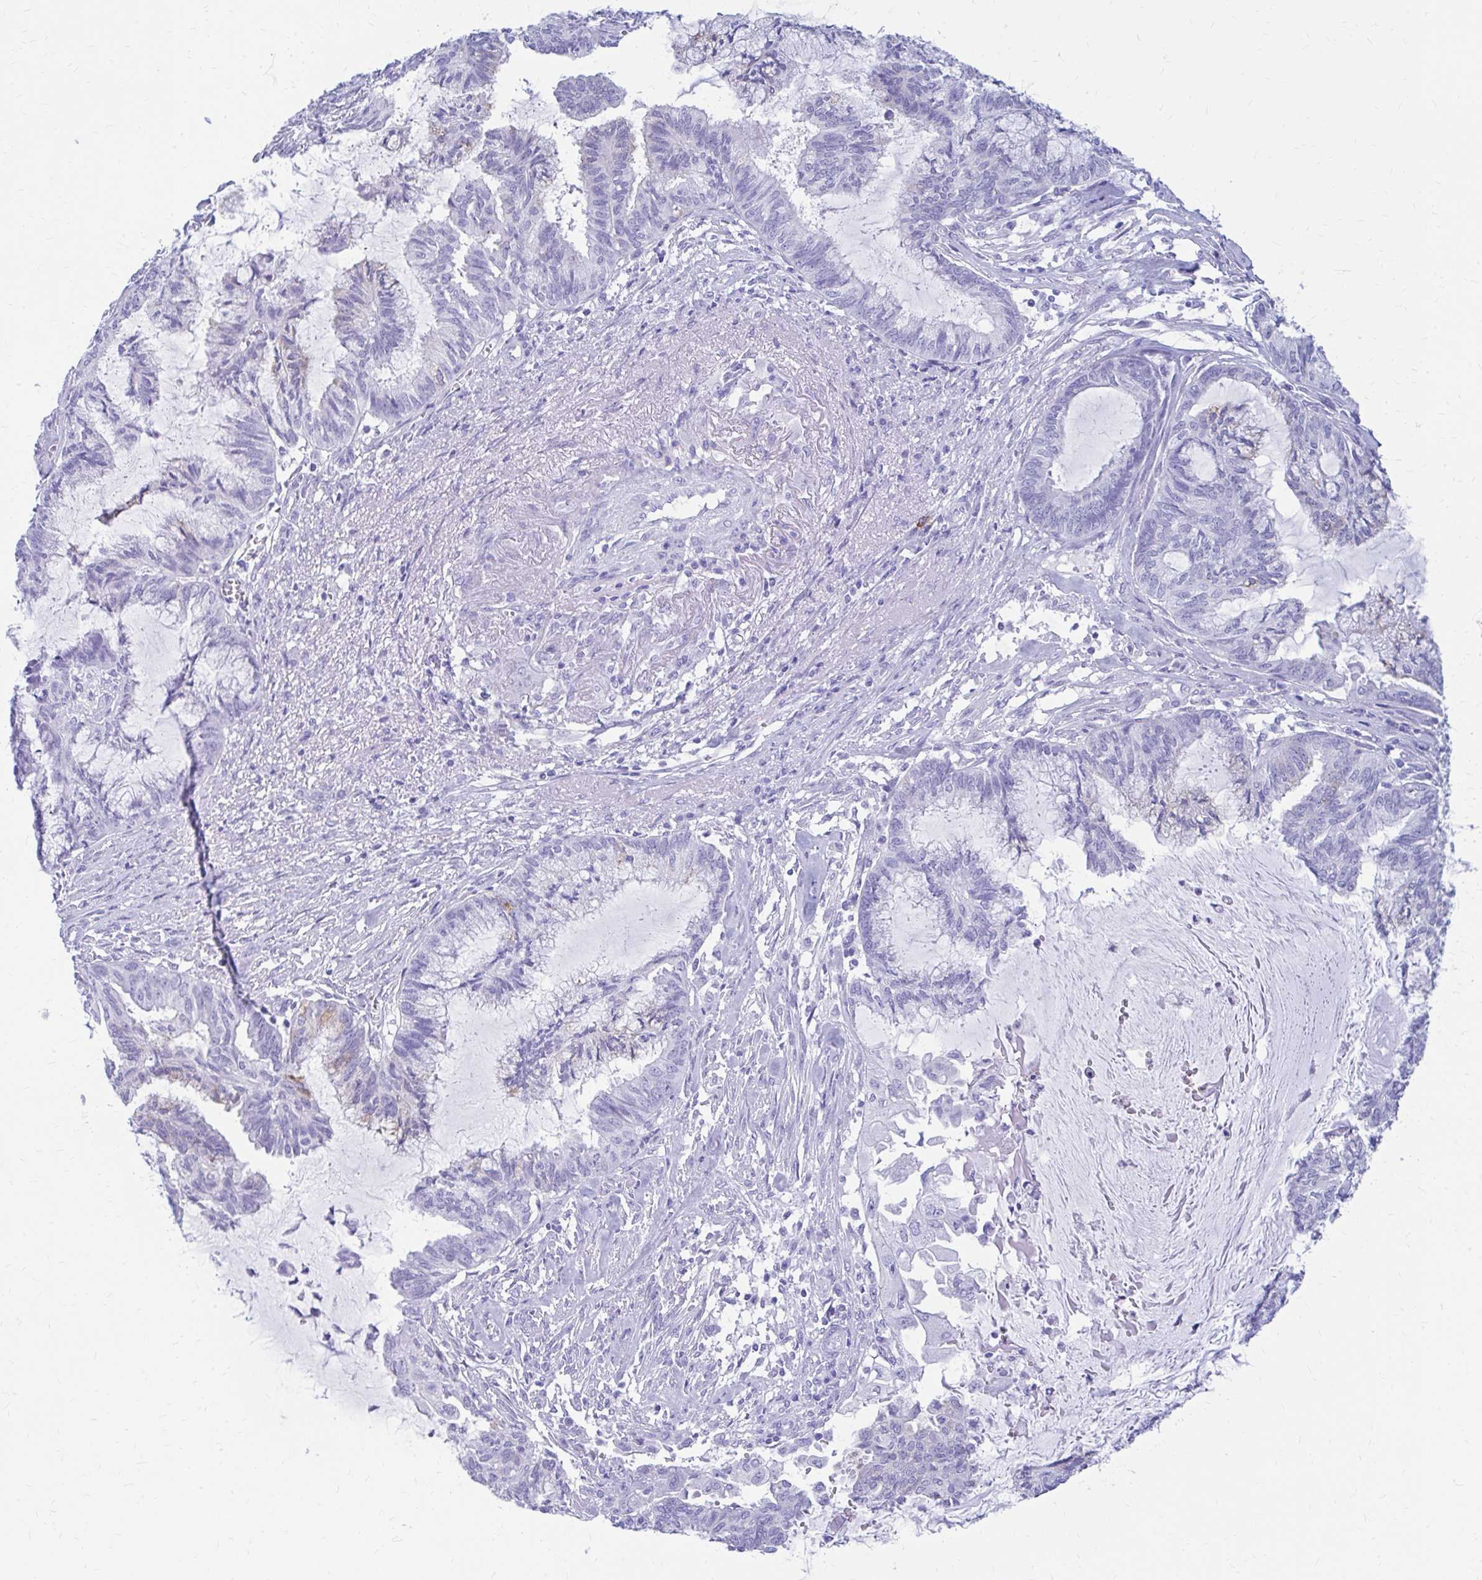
{"staining": {"intensity": "negative", "quantity": "none", "location": "none"}, "tissue": "endometrial cancer", "cell_type": "Tumor cells", "image_type": "cancer", "snomed": [{"axis": "morphology", "description": "Adenocarcinoma, NOS"}, {"axis": "topography", "description": "Endometrium"}], "caption": "Immunohistochemistry of endometrial cancer (adenocarcinoma) reveals no staining in tumor cells.", "gene": "NSG2", "patient": {"sex": "female", "age": 86}}